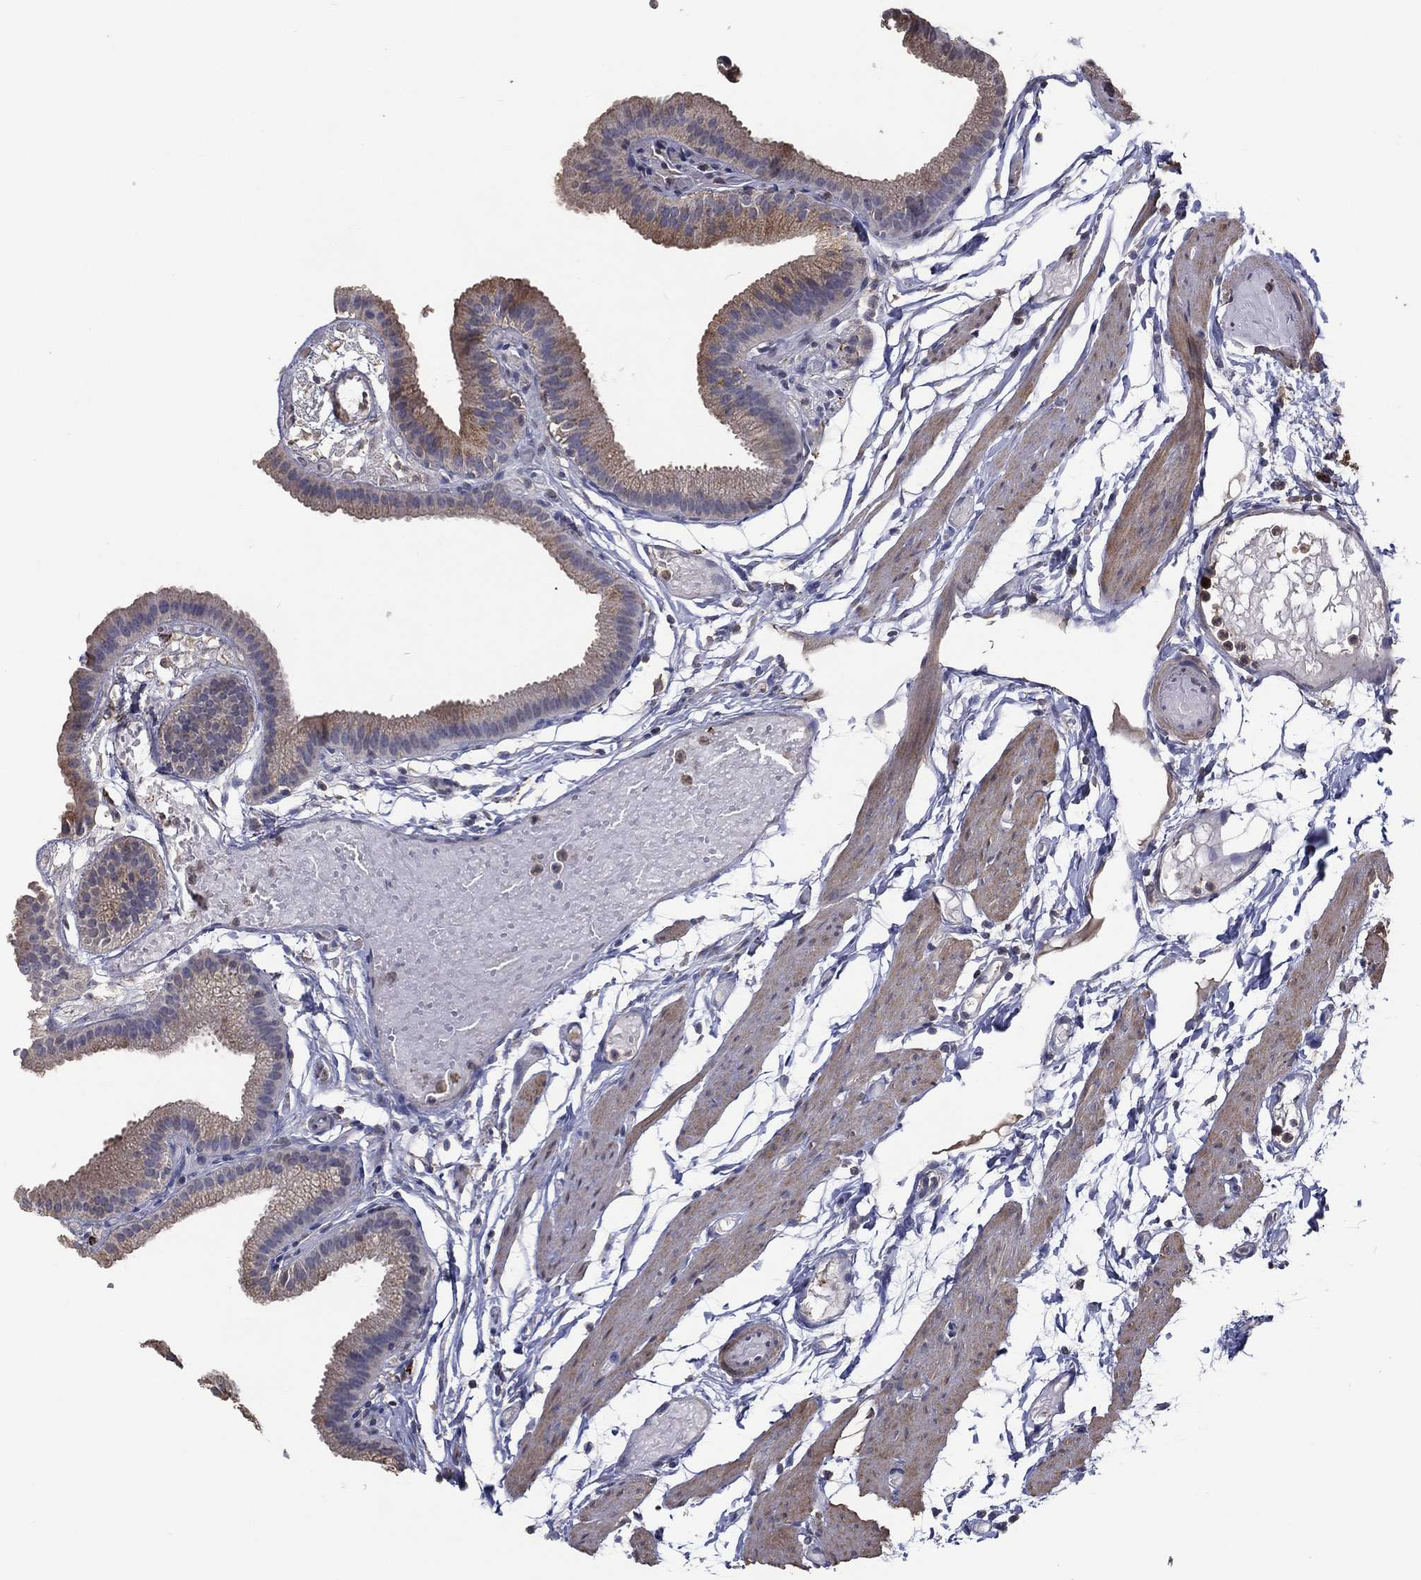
{"staining": {"intensity": "weak", "quantity": "25%-75%", "location": "cytoplasmic/membranous"}, "tissue": "gallbladder", "cell_type": "Glandular cells", "image_type": "normal", "snomed": [{"axis": "morphology", "description": "Normal tissue, NOS"}, {"axis": "topography", "description": "Gallbladder"}], "caption": "Glandular cells demonstrate low levels of weak cytoplasmic/membranous staining in approximately 25%-75% of cells in unremarkable gallbladder. The staining was performed using DAB (3,3'-diaminobenzidine) to visualize the protein expression in brown, while the nuclei were stained in blue with hematoxylin (Magnification: 20x).", "gene": "GPR183", "patient": {"sex": "female", "age": 45}}